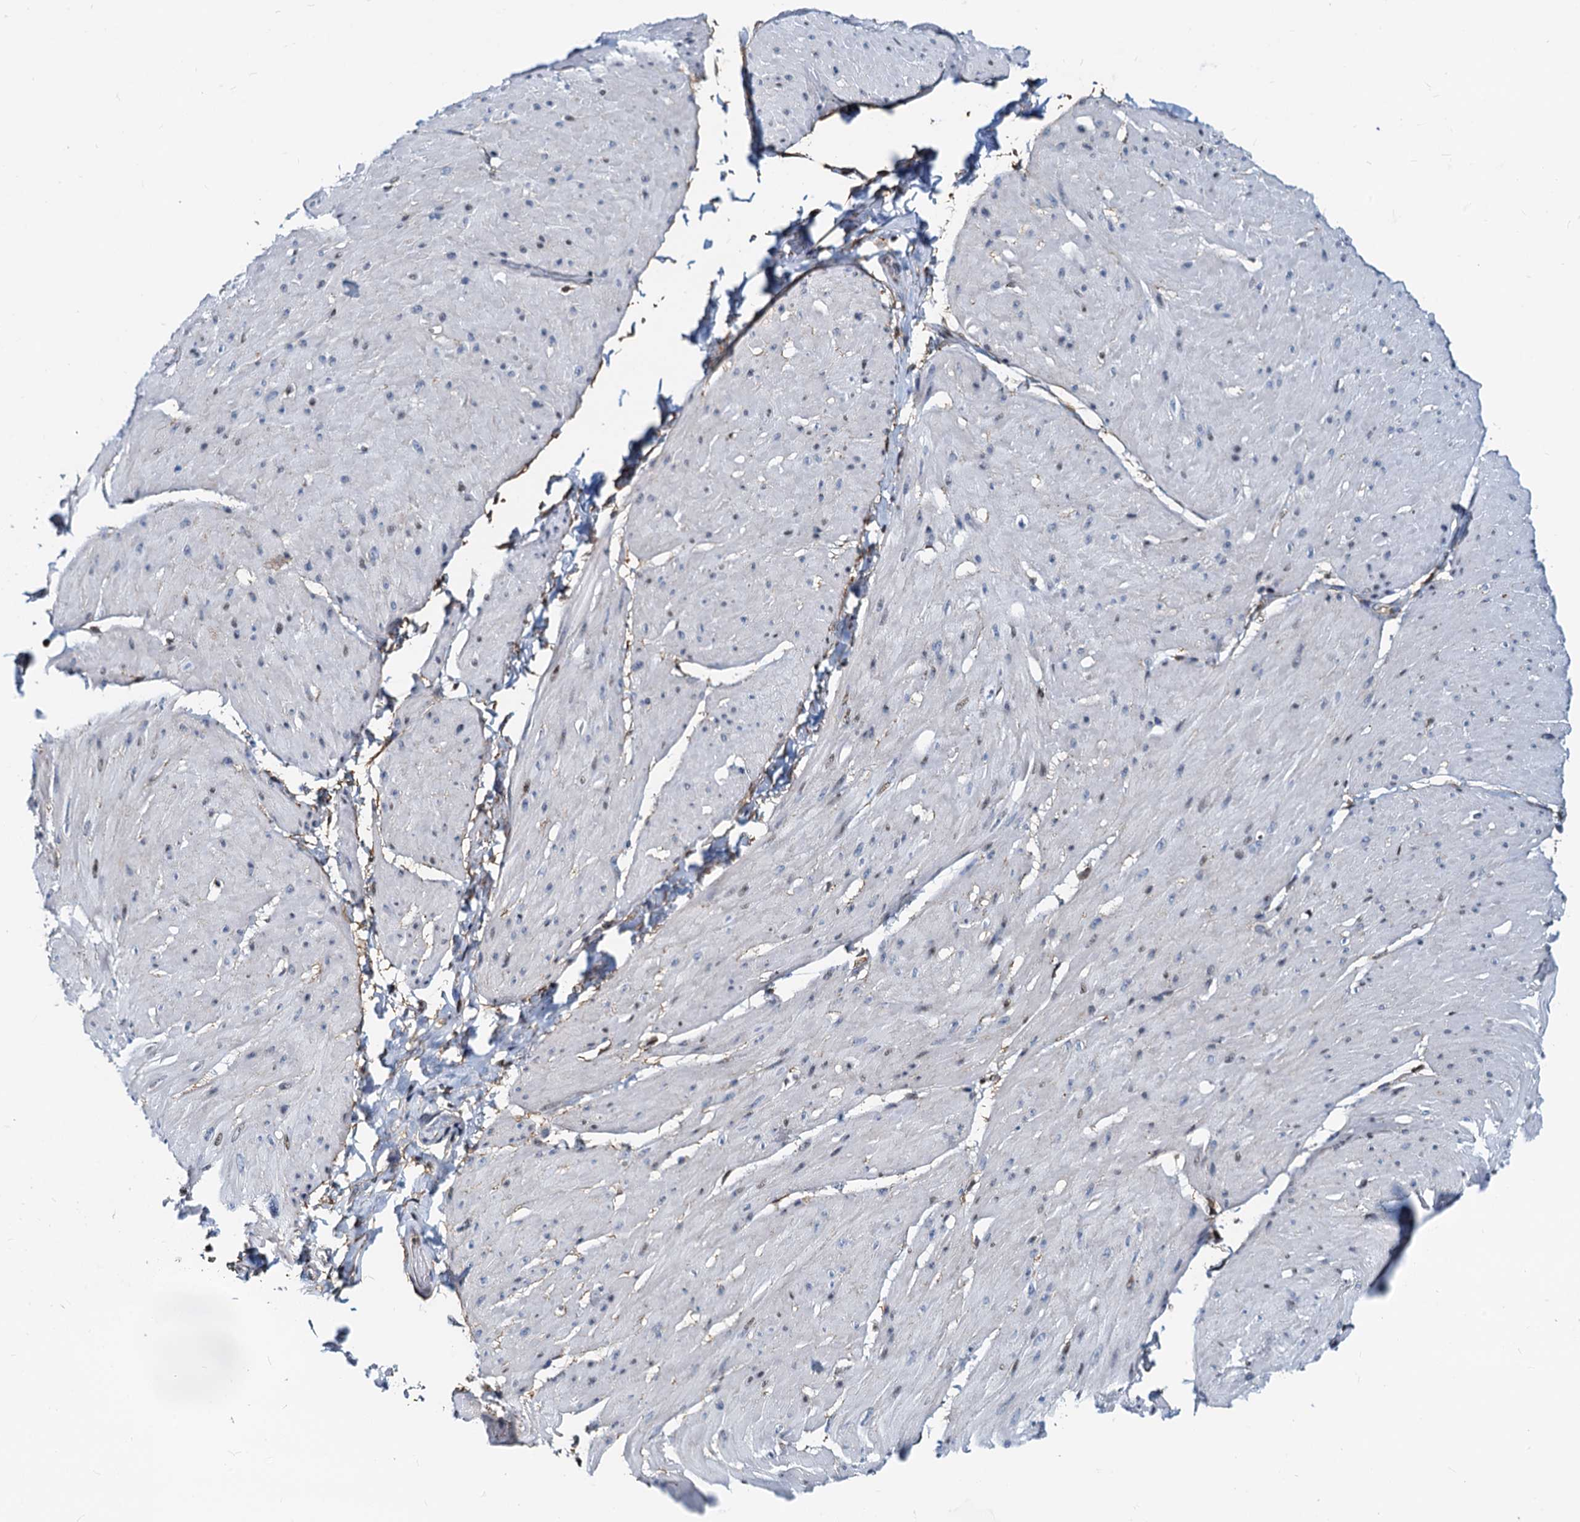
{"staining": {"intensity": "weak", "quantity": "<25%", "location": "nuclear"}, "tissue": "smooth muscle", "cell_type": "Smooth muscle cells", "image_type": "normal", "snomed": [{"axis": "morphology", "description": "Urothelial carcinoma, High grade"}, {"axis": "topography", "description": "Urinary bladder"}], "caption": "Immunohistochemistry (IHC) of unremarkable human smooth muscle displays no staining in smooth muscle cells.", "gene": "PTGES3", "patient": {"sex": "male", "age": 46}}